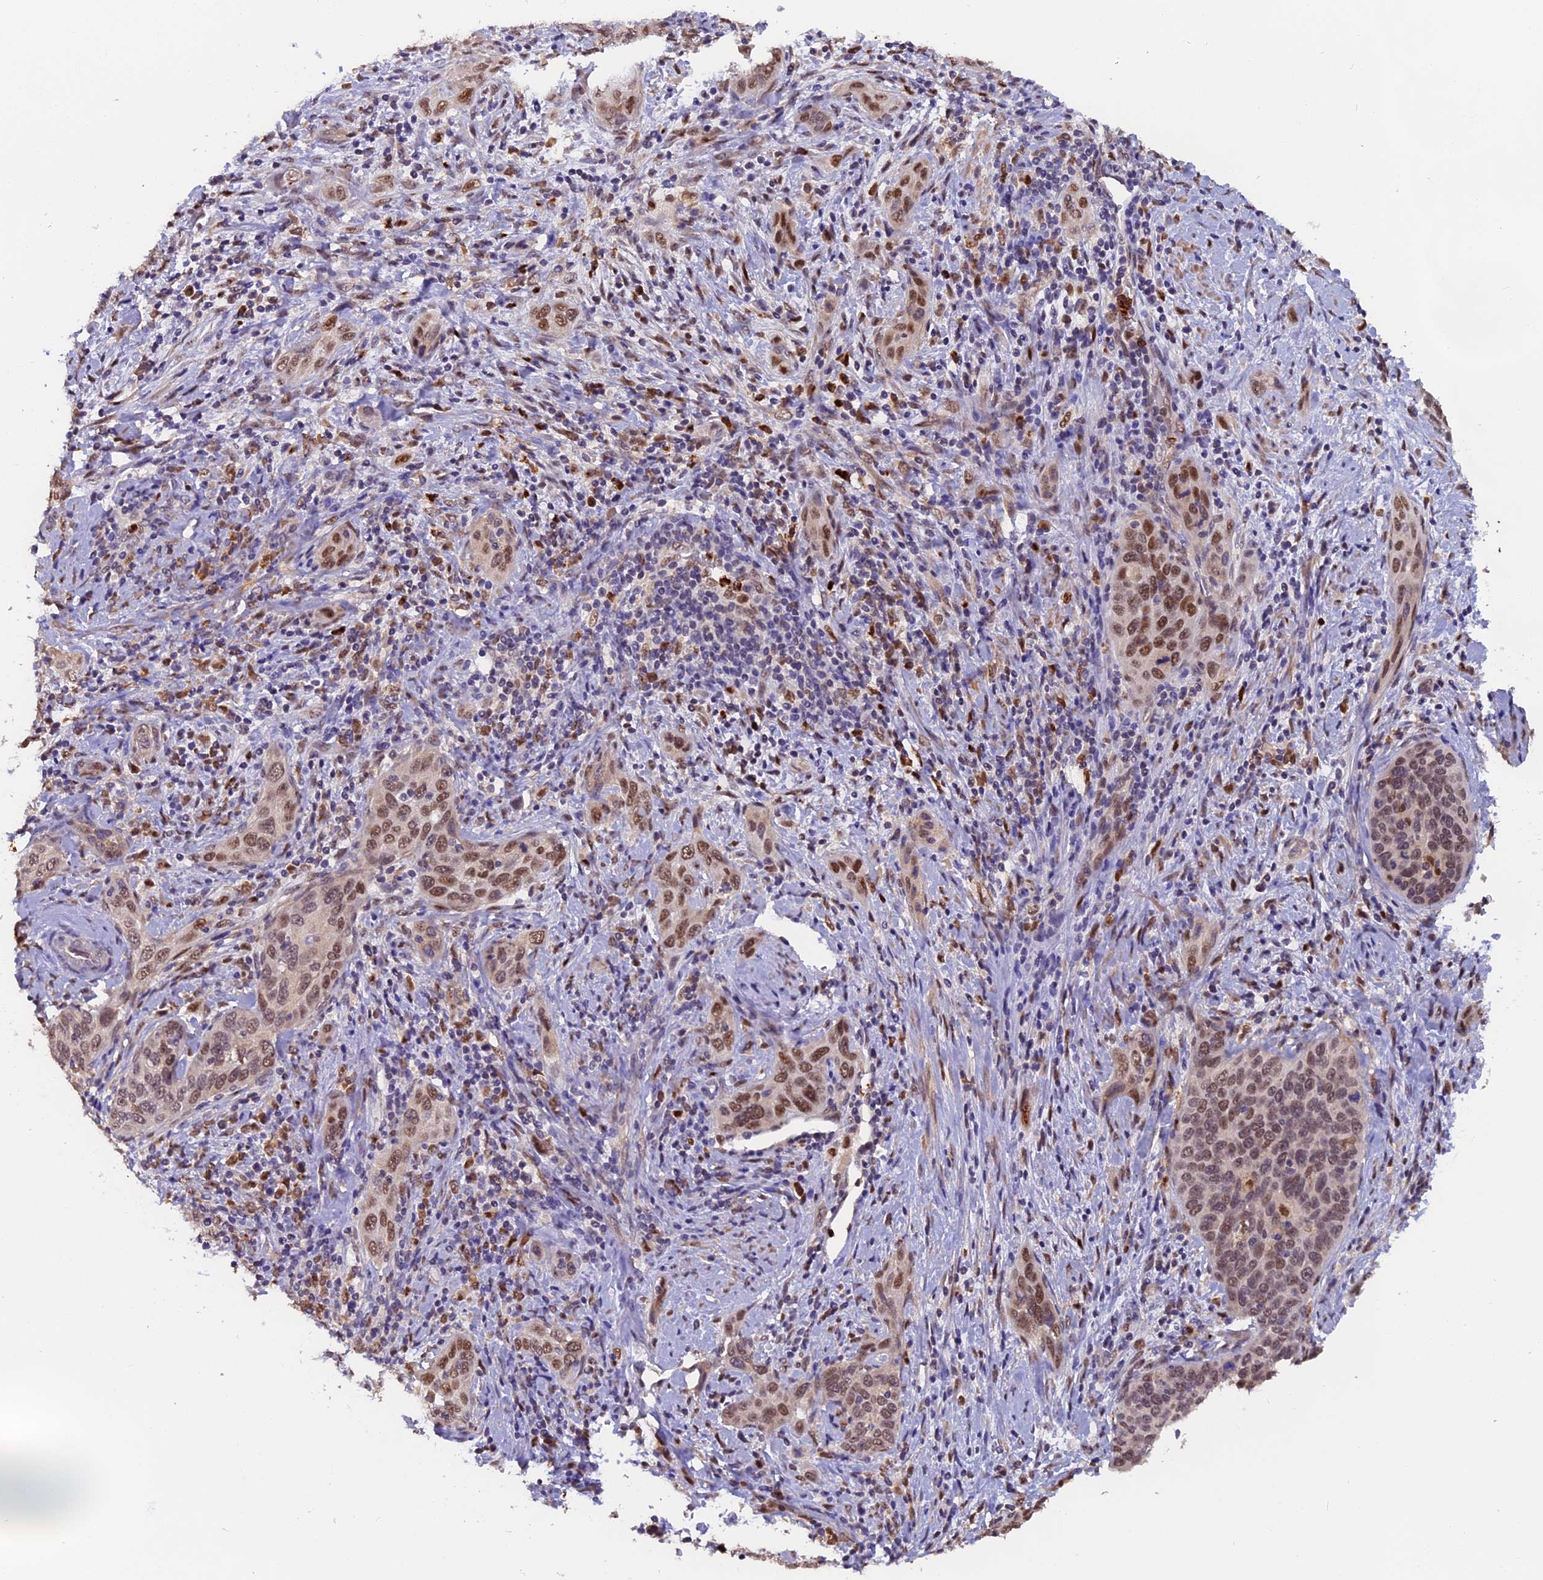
{"staining": {"intensity": "moderate", "quantity": ">75%", "location": "nuclear"}, "tissue": "cervical cancer", "cell_type": "Tumor cells", "image_type": "cancer", "snomed": [{"axis": "morphology", "description": "Squamous cell carcinoma, NOS"}, {"axis": "topography", "description": "Cervix"}], "caption": "Protein analysis of cervical cancer (squamous cell carcinoma) tissue displays moderate nuclear staining in about >75% of tumor cells.", "gene": "FAM118B", "patient": {"sex": "female", "age": 60}}